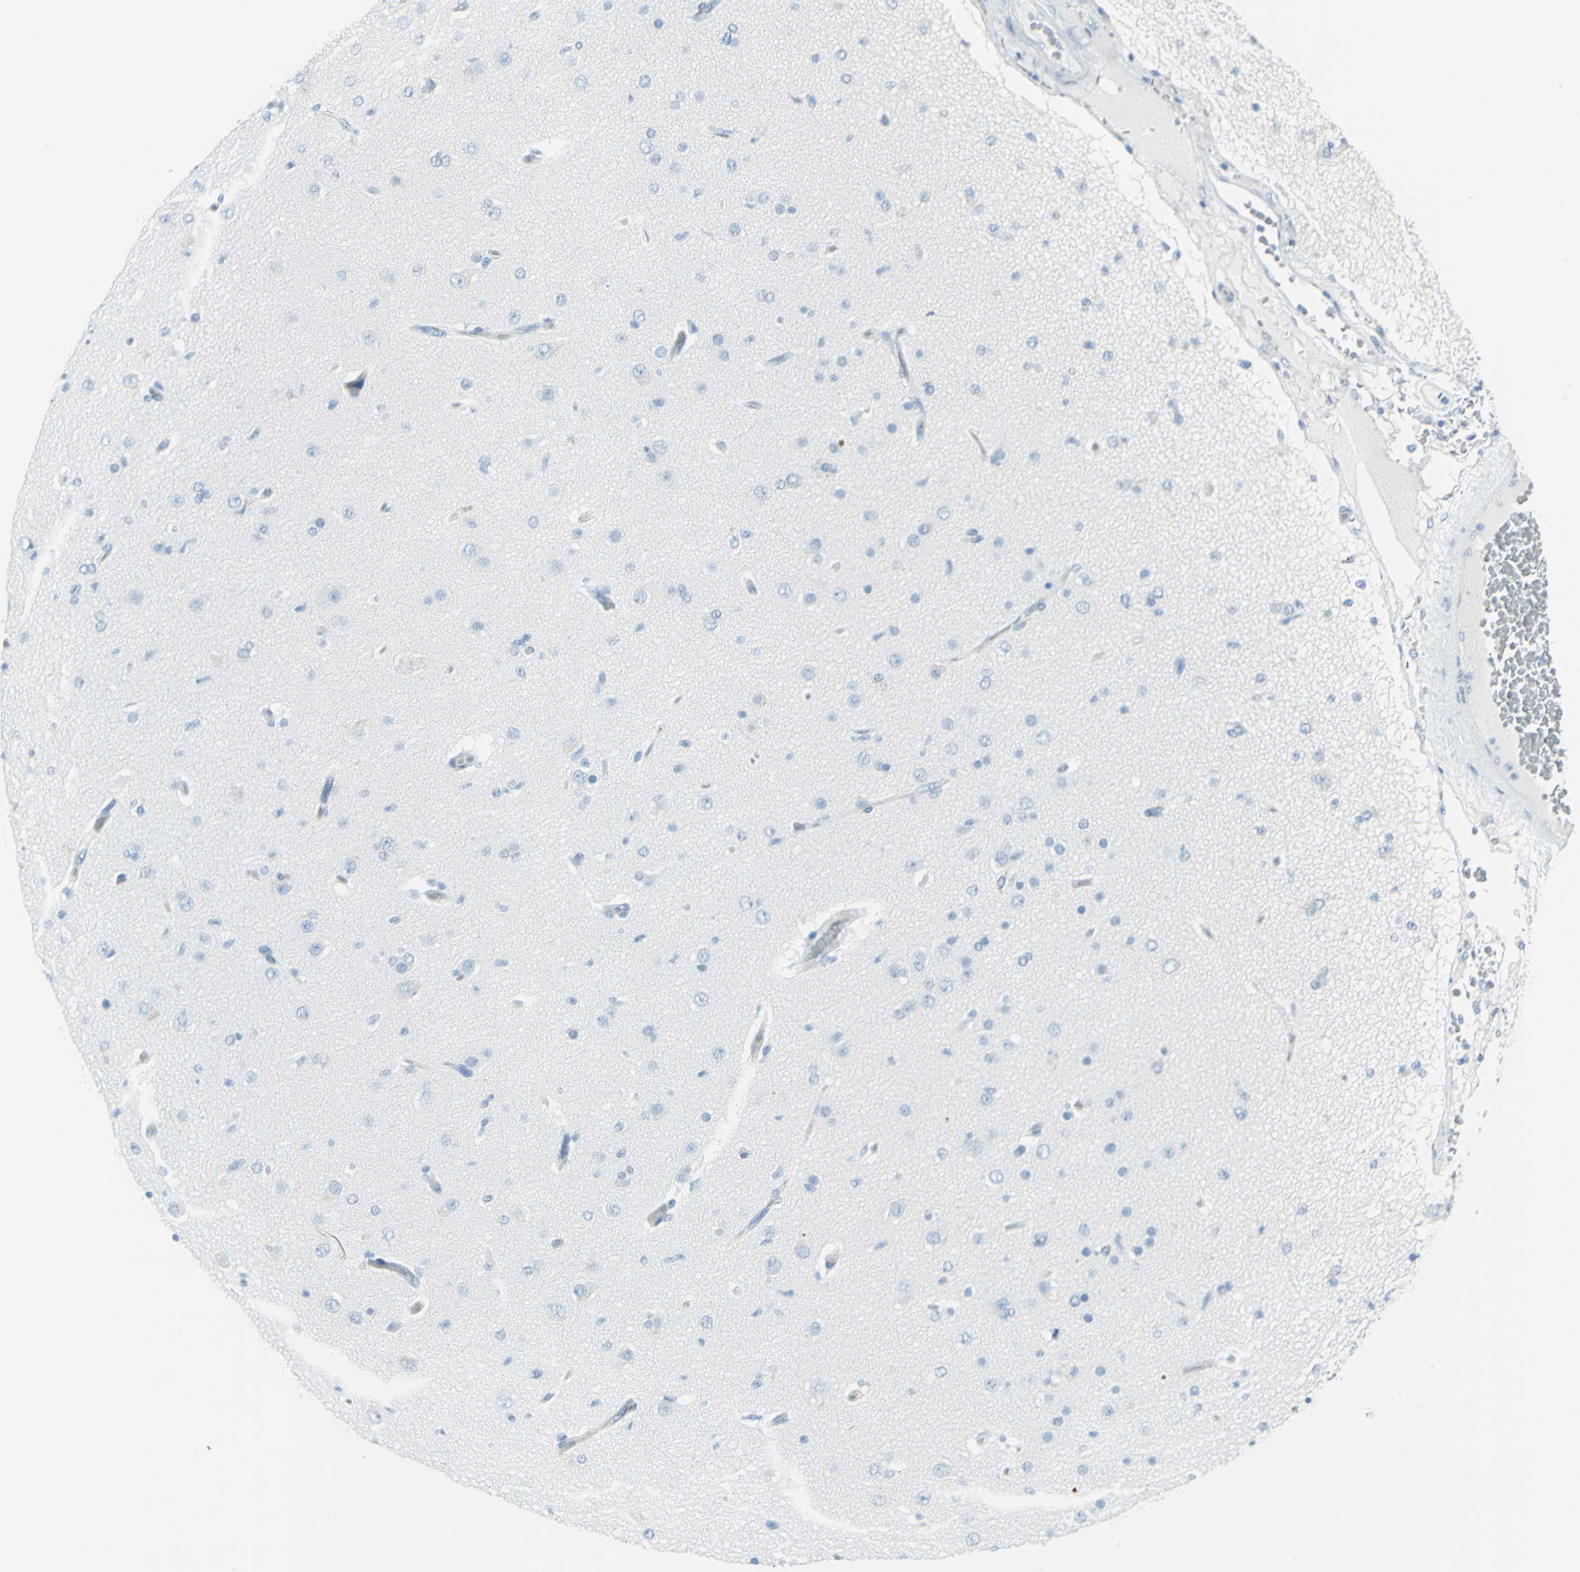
{"staining": {"intensity": "negative", "quantity": "none", "location": "none"}, "tissue": "glioma", "cell_type": "Tumor cells", "image_type": "cancer", "snomed": [{"axis": "morphology", "description": "Glioma, malignant, High grade"}, {"axis": "topography", "description": "Brain"}], "caption": "Immunohistochemical staining of glioma displays no significant expression in tumor cells. (DAB immunohistochemistry (IHC), high magnification).", "gene": "CYB5A", "patient": {"sex": "male", "age": 33}}